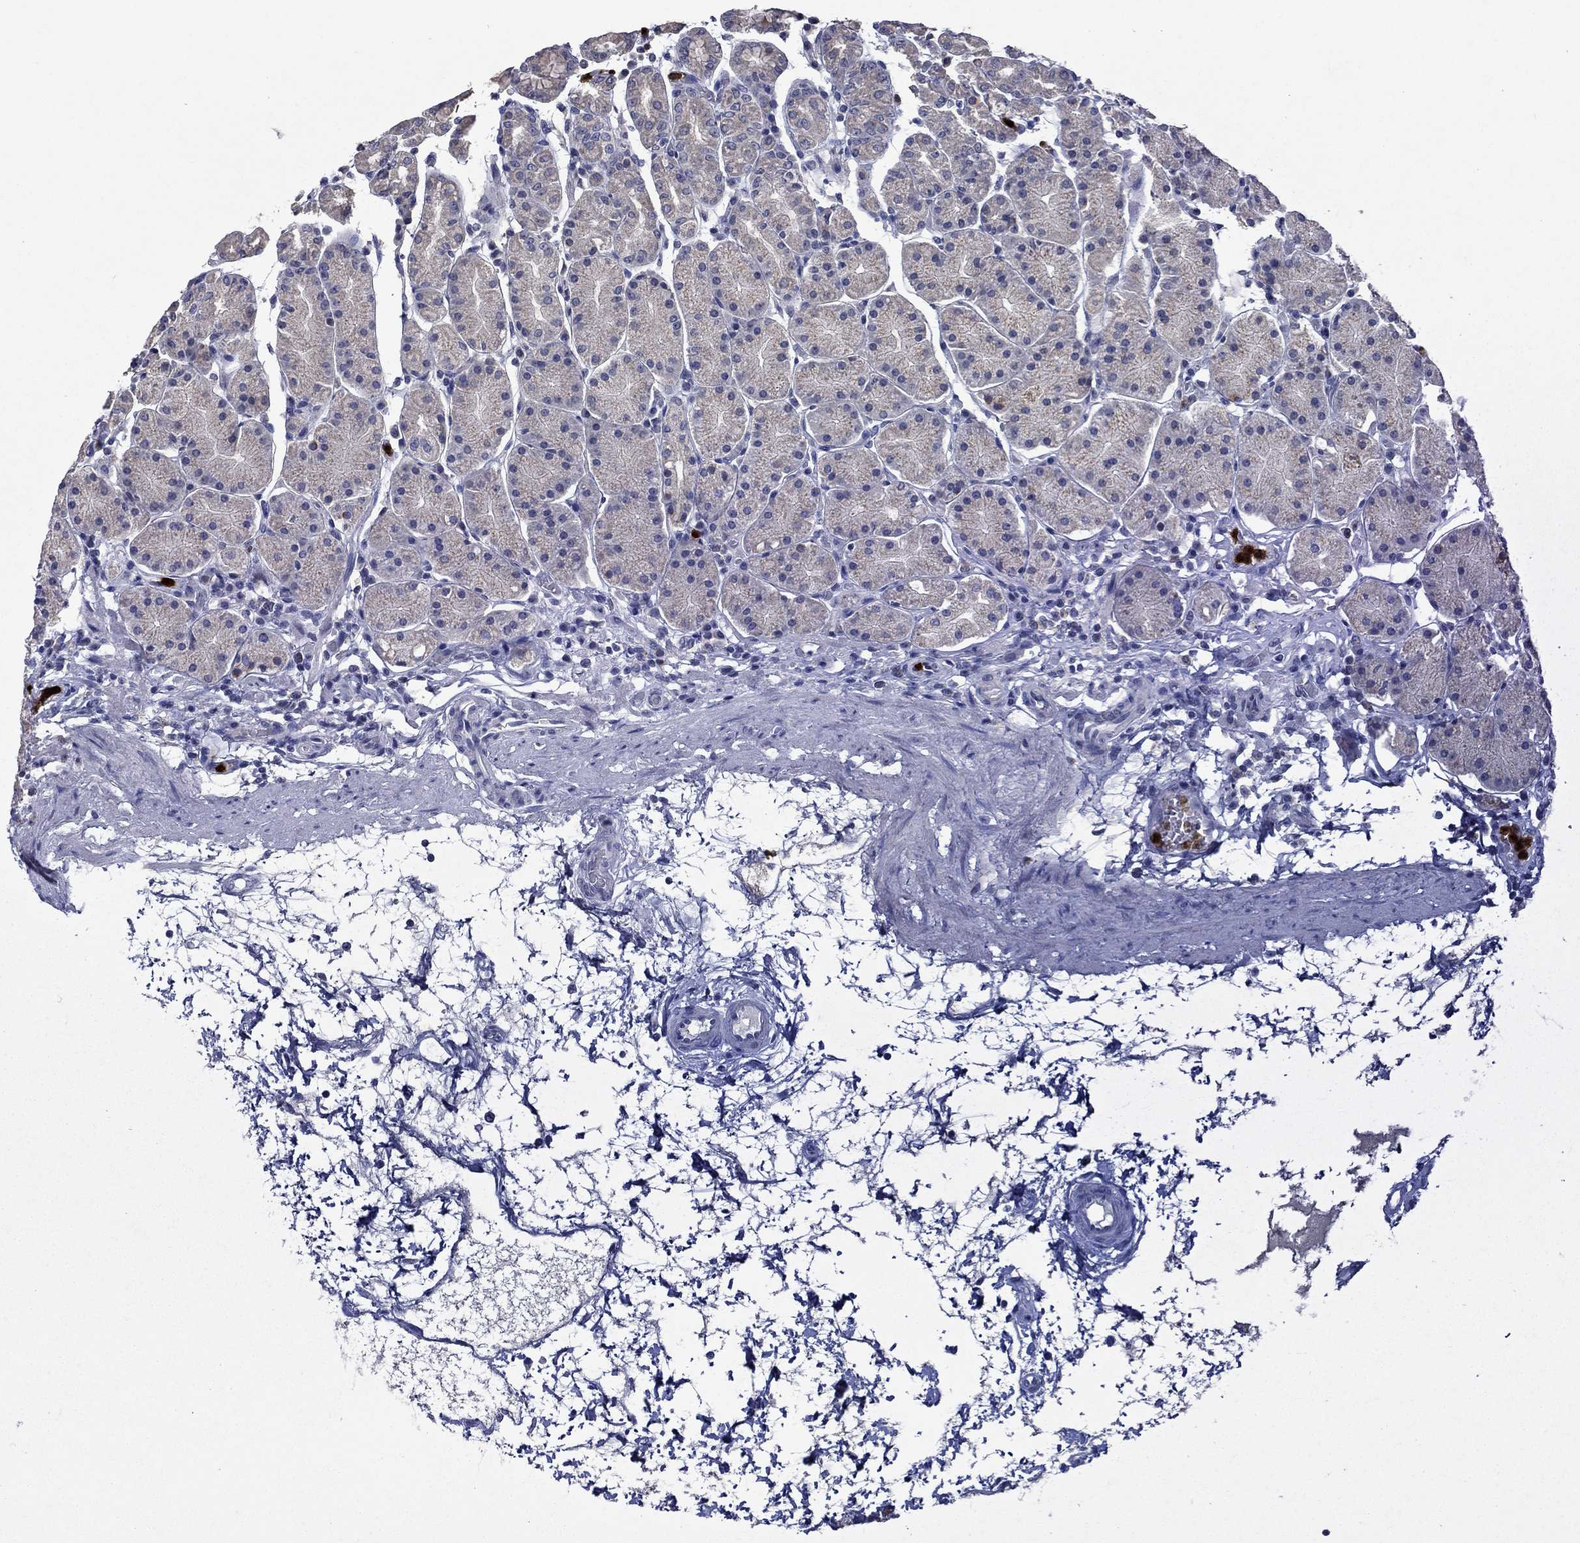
{"staining": {"intensity": "weak", "quantity": "<25%", "location": "cytoplasmic/membranous"}, "tissue": "stomach", "cell_type": "Glandular cells", "image_type": "normal", "snomed": [{"axis": "morphology", "description": "Normal tissue, NOS"}, {"axis": "topography", "description": "Stomach"}], "caption": "Protein analysis of unremarkable stomach shows no significant staining in glandular cells.", "gene": "IRF5", "patient": {"sex": "male", "age": 54}}